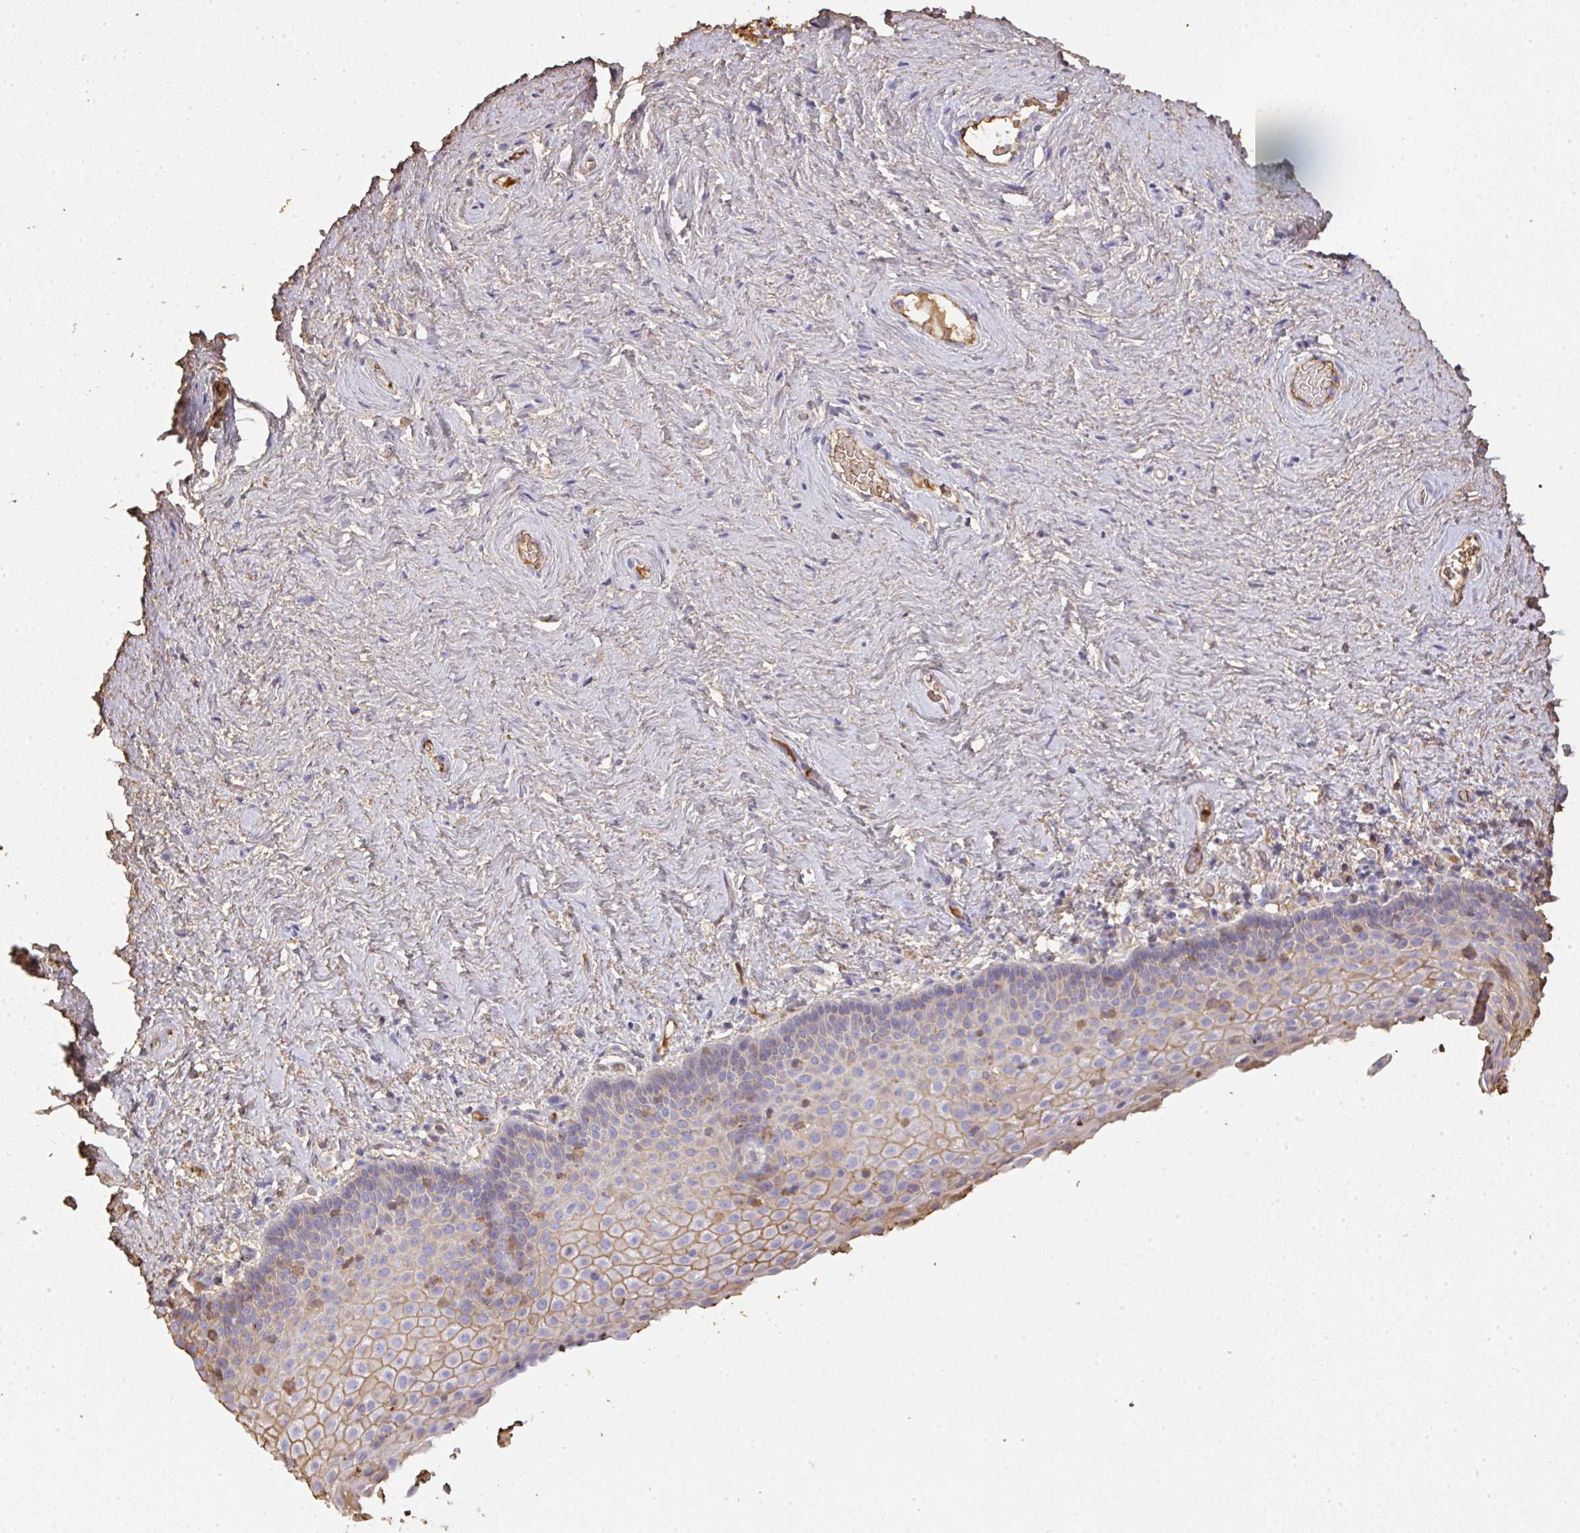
{"staining": {"intensity": "moderate", "quantity": "<25%", "location": "cytoplasmic/membranous"}, "tissue": "vagina", "cell_type": "Squamous epithelial cells", "image_type": "normal", "snomed": [{"axis": "morphology", "description": "Normal tissue, NOS"}, {"axis": "topography", "description": "Vagina"}], "caption": "Vagina stained with immunohistochemistry demonstrates moderate cytoplasmic/membranous expression in about <25% of squamous epithelial cells.", "gene": "SMYD5", "patient": {"sex": "female", "age": 61}}